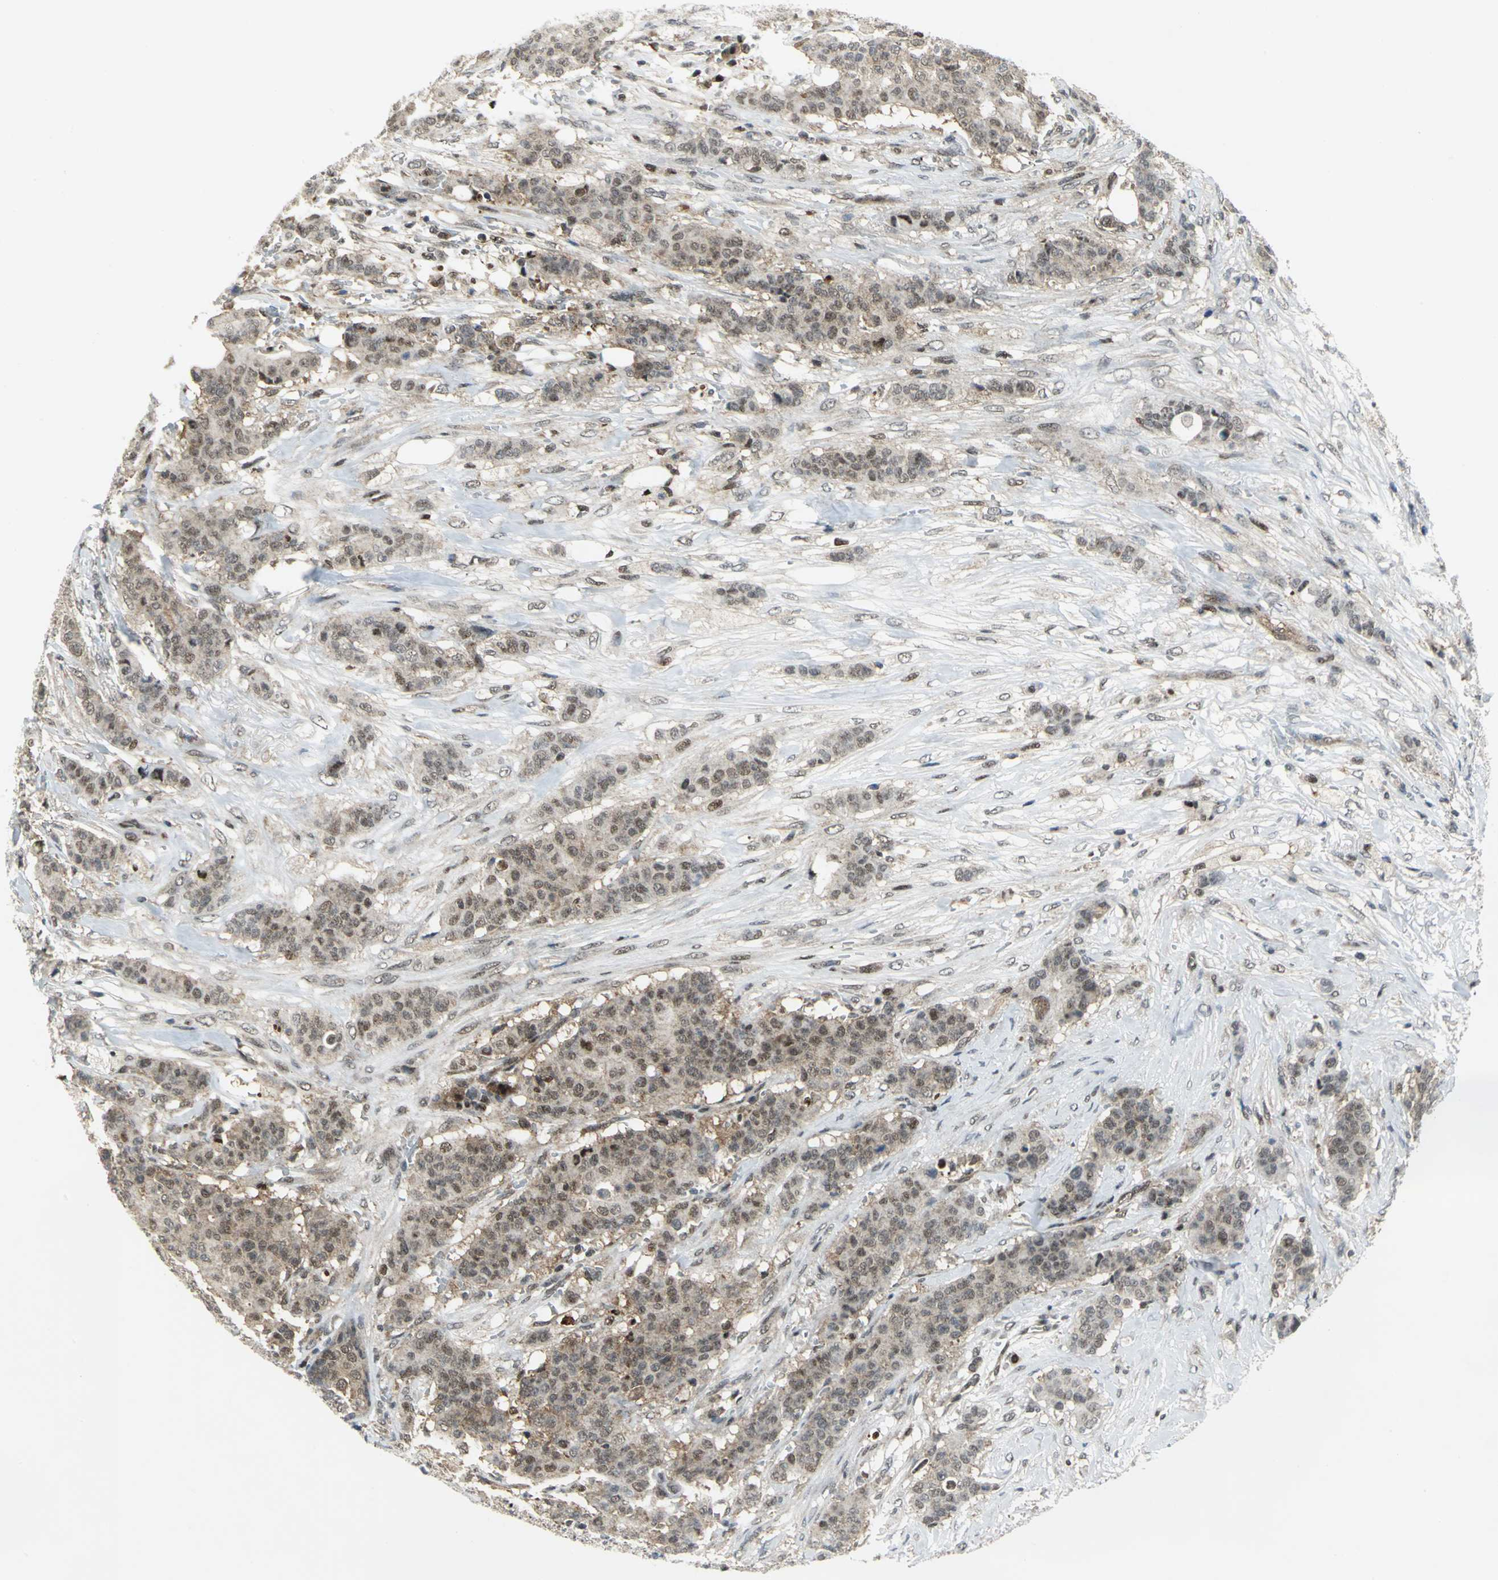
{"staining": {"intensity": "weak", "quantity": "25%-75%", "location": "cytoplasmic/membranous,nuclear"}, "tissue": "breast cancer", "cell_type": "Tumor cells", "image_type": "cancer", "snomed": [{"axis": "morphology", "description": "Duct carcinoma"}, {"axis": "topography", "description": "Breast"}], "caption": "Protein analysis of breast cancer (intraductal carcinoma) tissue displays weak cytoplasmic/membranous and nuclear staining in about 25%-75% of tumor cells.", "gene": "PSMA4", "patient": {"sex": "female", "age": 40}}